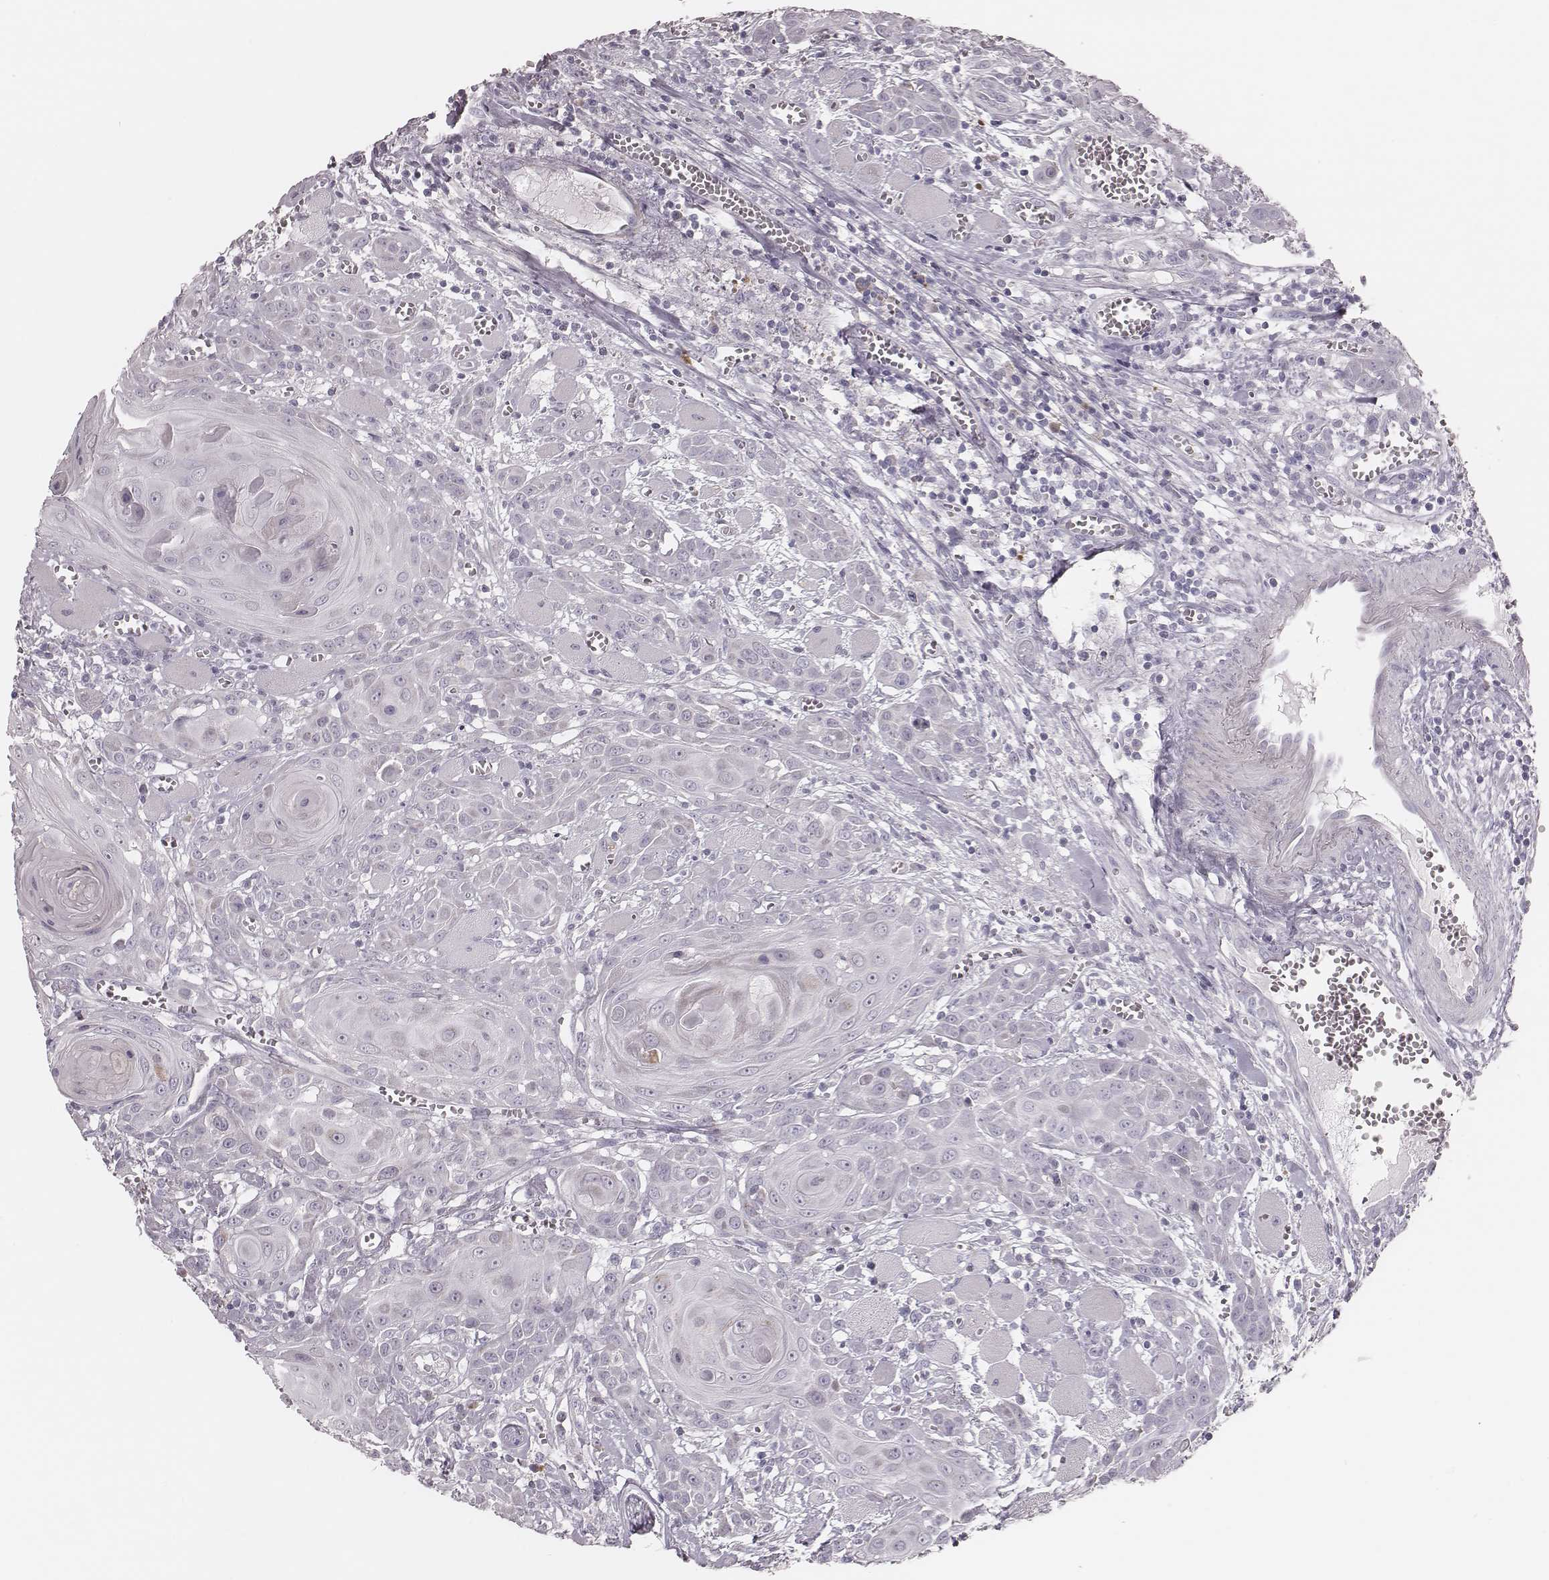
{"staining": {"intensity": "negative", "quantity": "none", "location": "none"}, "tissue": "head and neck cancer", "cell_type": "Tumor cells", "image_type": "cancer", "snomed": [{"axis": "morphology", "description": "Squamous cell carcinoma, NOS"}, {"axis": "topography", "description": "Head-Neck"}], "caption": "High power microscopy photomicrograph of an immunohistochemistry image of squamous cell carcinoma (head and neck), revealing no significant expression in tumor cells. (Brightfield microscopy of DAB (3,3'-diaminobenzidine) immunohistochemistry (IHC) at high magnification).", "gene": "KIF5C", "patient": {"sex": "female", "age": 80}}